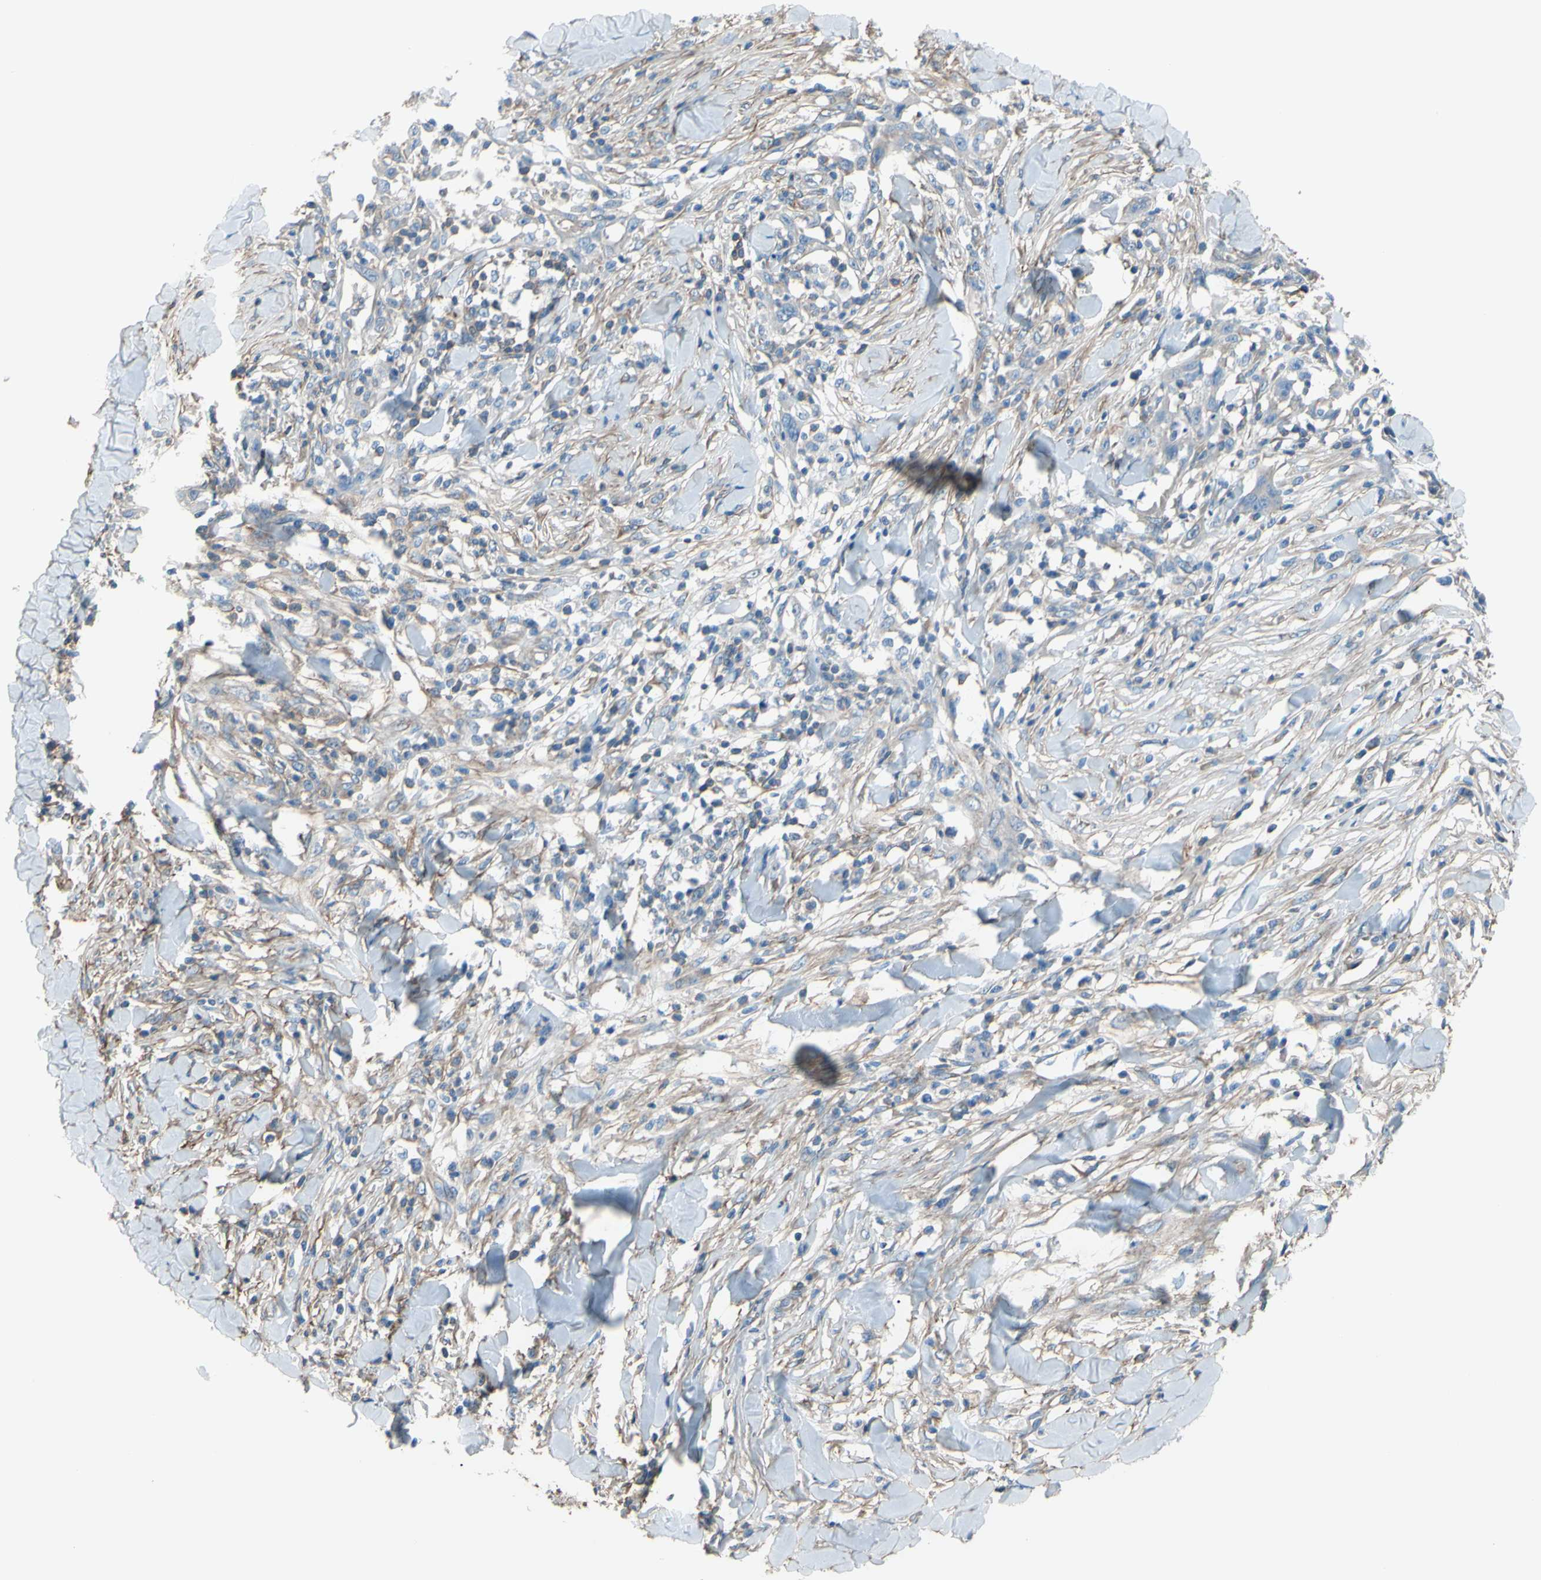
{"staining": {"intensity": "negative", "quantity": "none", "location": "none"}, "tissue": "skin cancer", "cell_type": "Tumor cells", "image_type": "cancer", "snomed": [{"axis": "morphology", "description": "Squamous cell carcinoma, NOS"}, {"axis": "topography", "description": "Skin"}], "caption": "Tumor cells are negative for protein expression in human skin cancer. (DAB (3,3'-diaminobenzidine) IHC with hematoxylin counter stain).", "gene": "ADD1", "patient": {"sex": "male", "age": 24}}